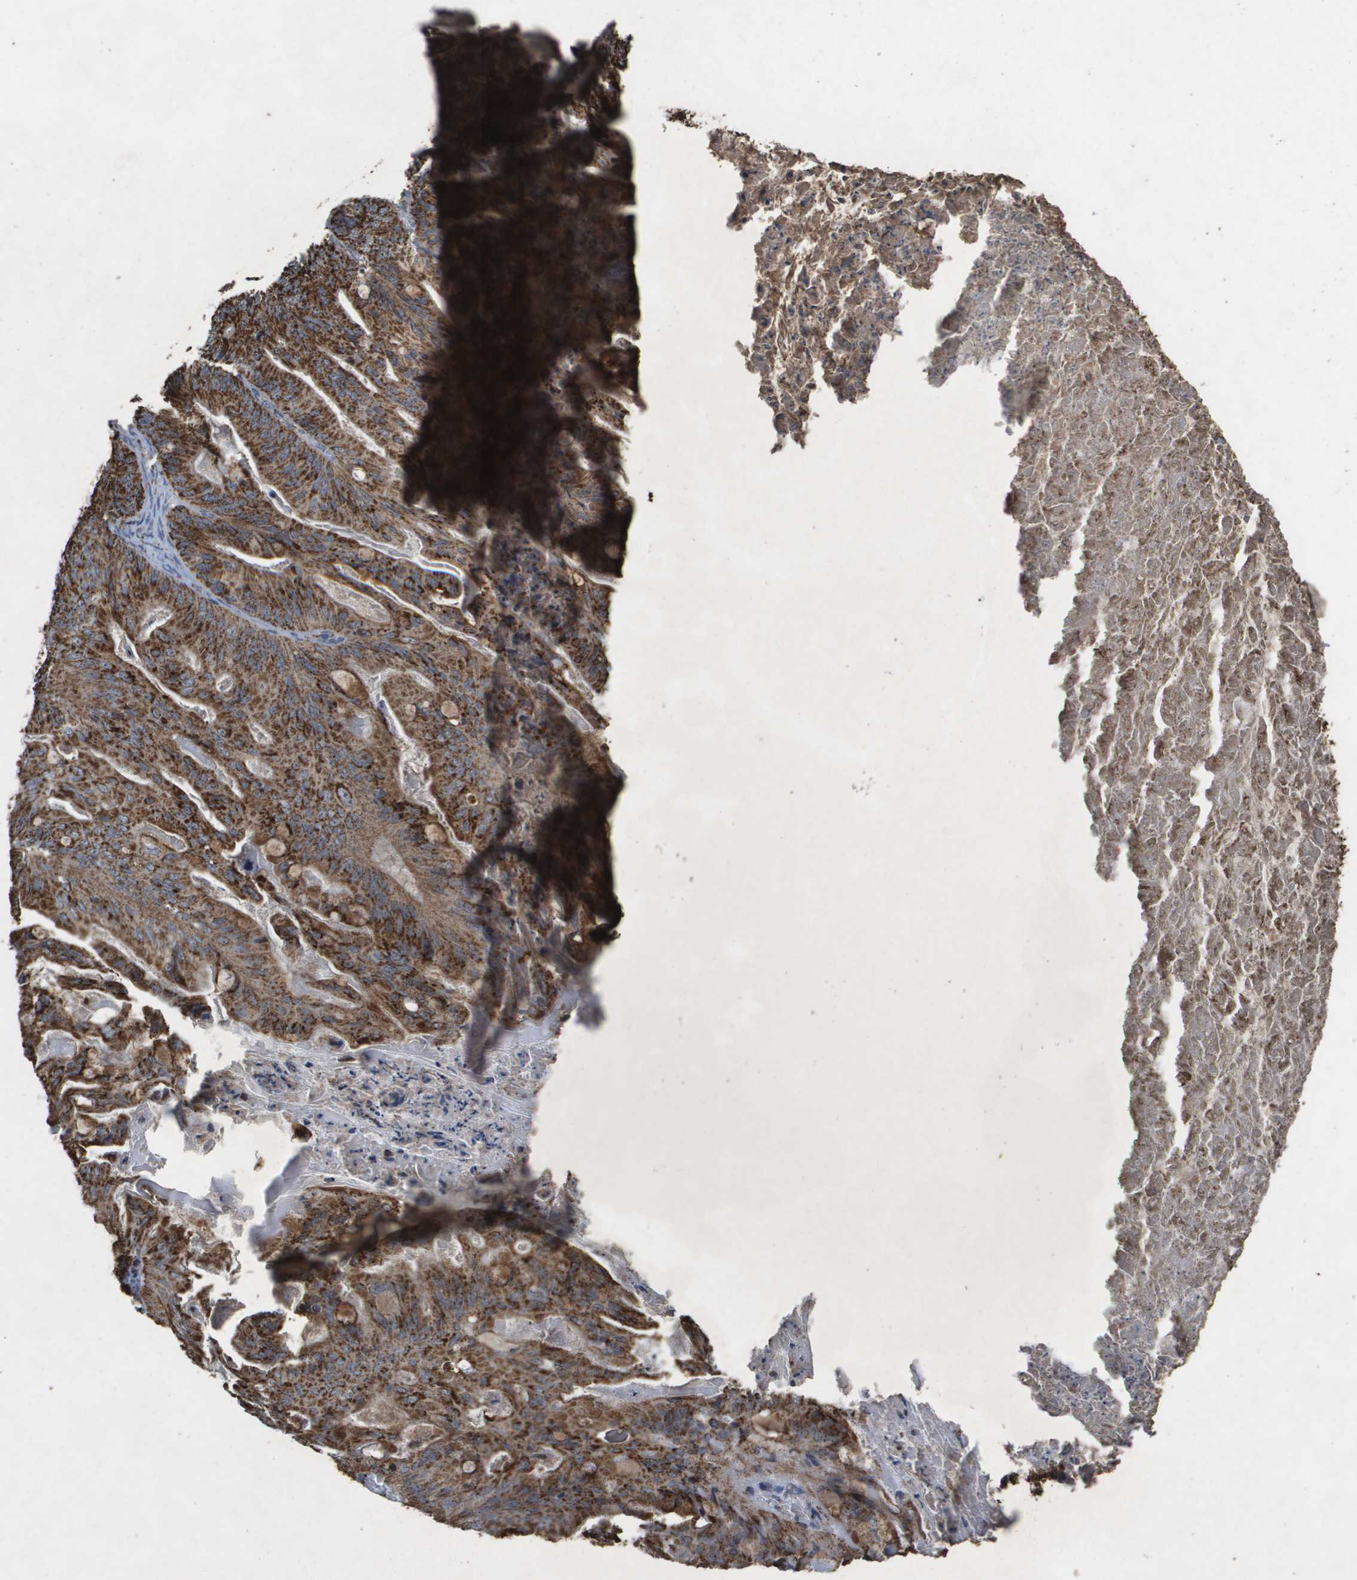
{"staining": {"intensity": "moderate", "quantity": ">75%", "location": "cytoplasmic/membranous"}, "tissue": "ovarian cancer", "cell_type": "Tumor cells", "image_type": "cancer", "snomed": [{"axis": "morphology", "description": "Cystadenocarcinoma, mucinous, NOS"}, {"axis": "topography", "description": "Ovary"}], "caption": "The histopathology image shows immunohistochemical staining of mucinous cystadenocarcinoma (ovarian). There is moderate cytoplasmic/membranous positivity is appreciated in about >75% of tumor cells. (DAB (3,3'-diaminobenzidine) = brown stain, brightfield microscopy at high magnification).", "gene": "HSPE1", "patient": {"sex": "female", "age": 37}}